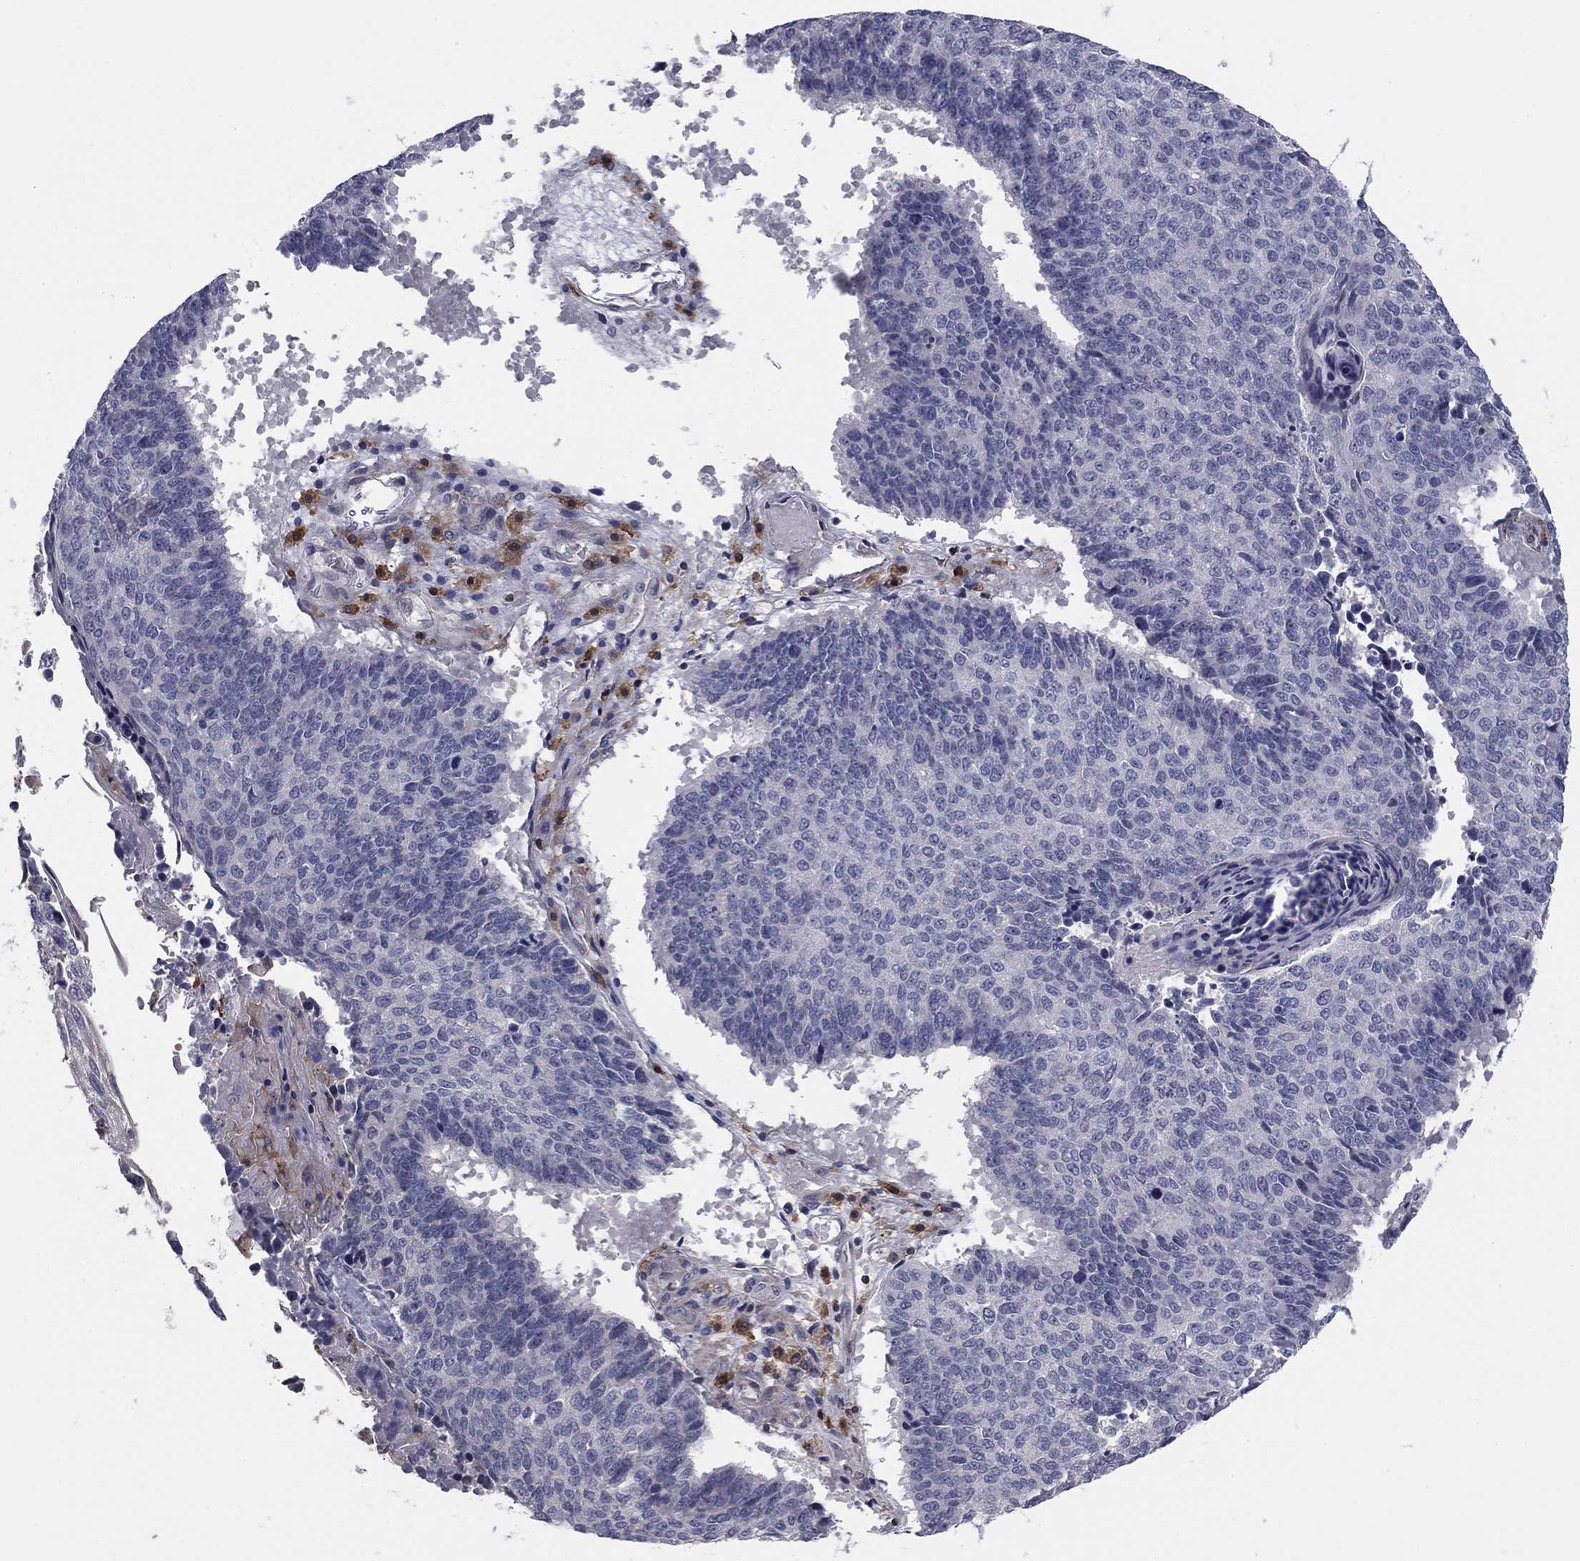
{"staining": {"intensity": "negative", "quantity": "none", "location": "none"}, "tissue": "lung cancer", "cell_type": "Tumor cells", "image_type": "cancer", "snomed": [{"axis": "morphology", "description": "Squamous cell carcinoma, NOS"}, {"axis": "topography", "description": "Lung"}], "caption": "Lung cancer stained for a protein using immunohistochemistry reveals no staining tumor cells.", "gene": "PLCB2", "patient": {"sex": "male", "age": 73}}